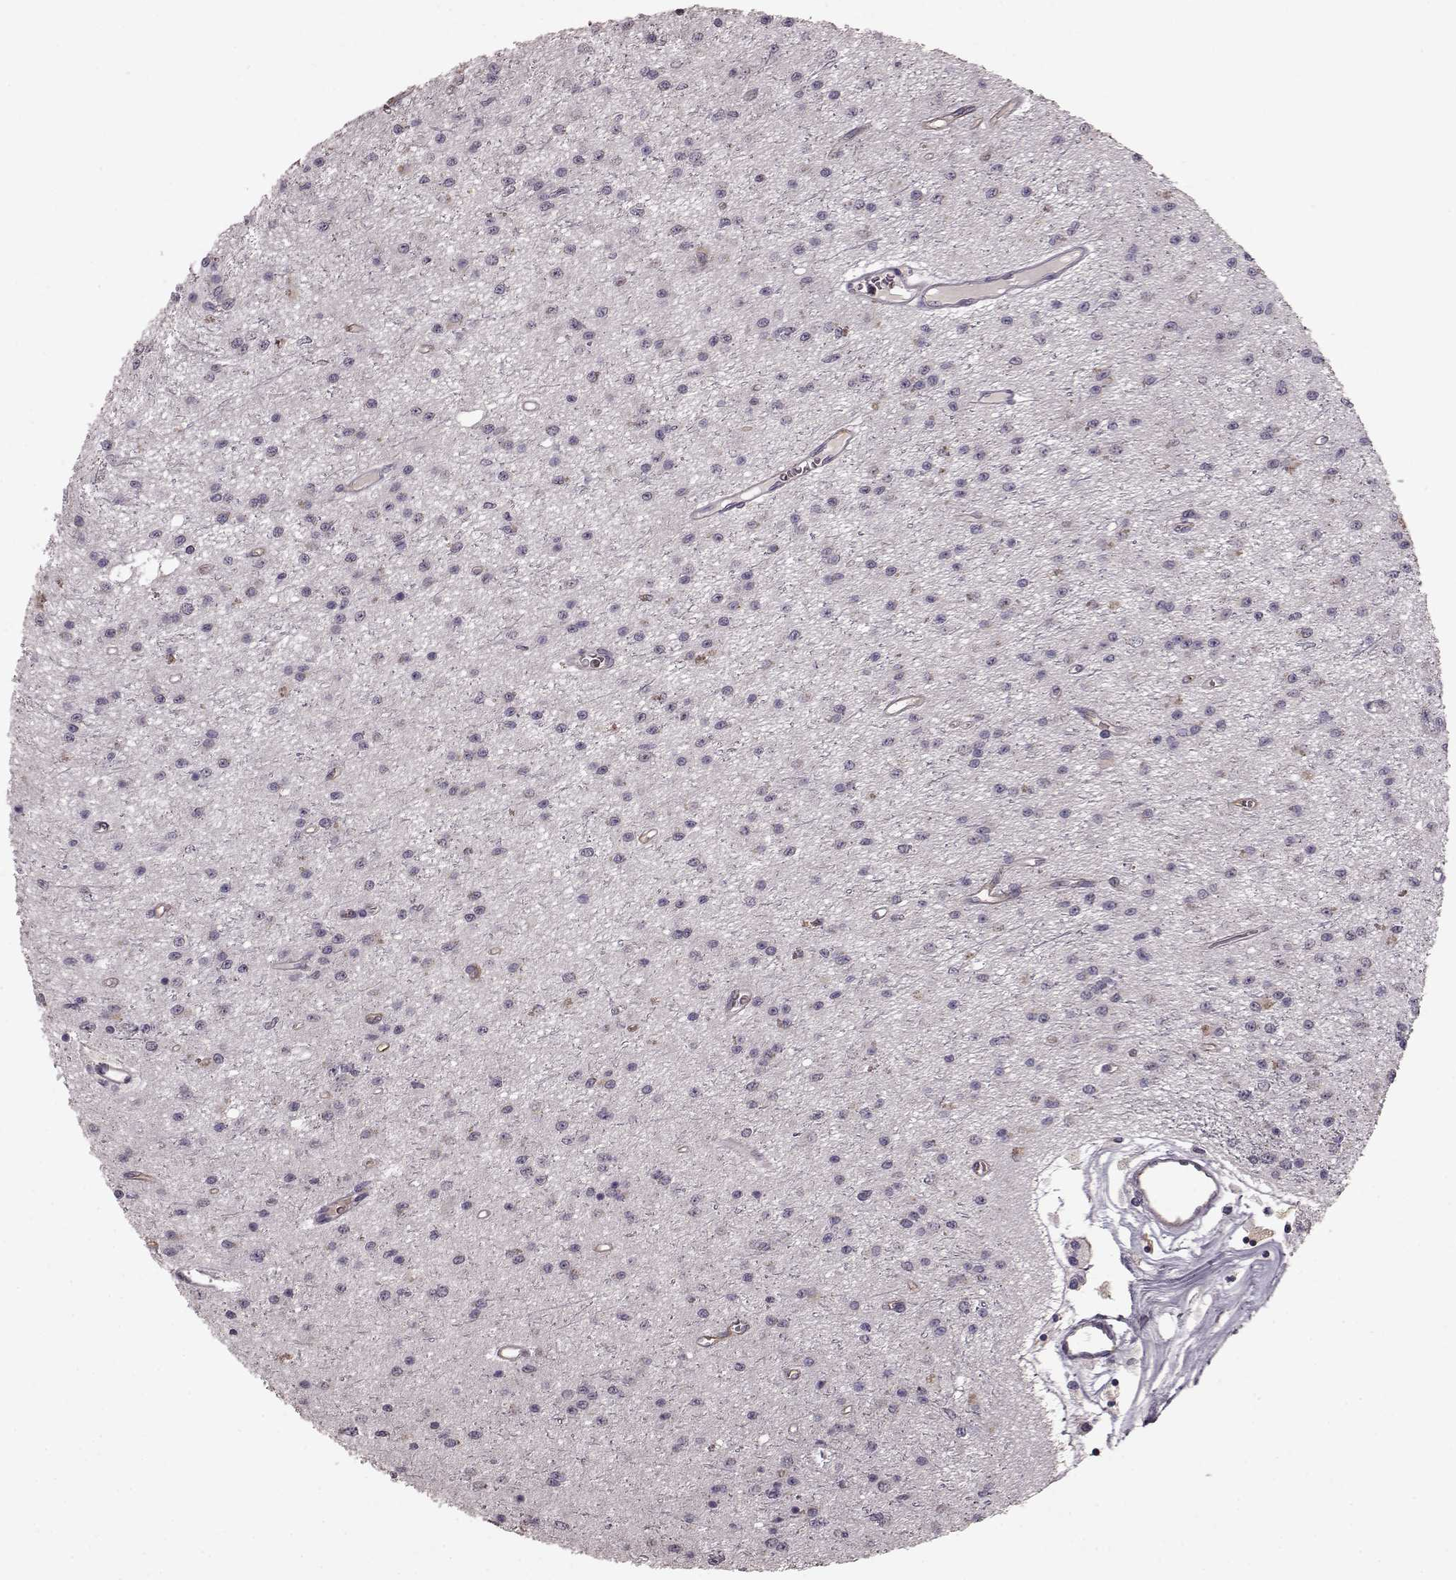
{"staining": {"intensity": "negative", "quantity": "none", "location": "none"}, "tissue": "glioma", "cell_type": "Tumor cells", "image_type": "cancer", "snomed": [{"axis": "morphology", "description": "Glioma, malignant, Low grade"}, {"axis": "topography", "description": "Brain"}], "caption": "Tumor cells show no significant protein positivity in glioma.", "gene": "SLC52A3", "patient": {"sex": "female", "age": 45}}